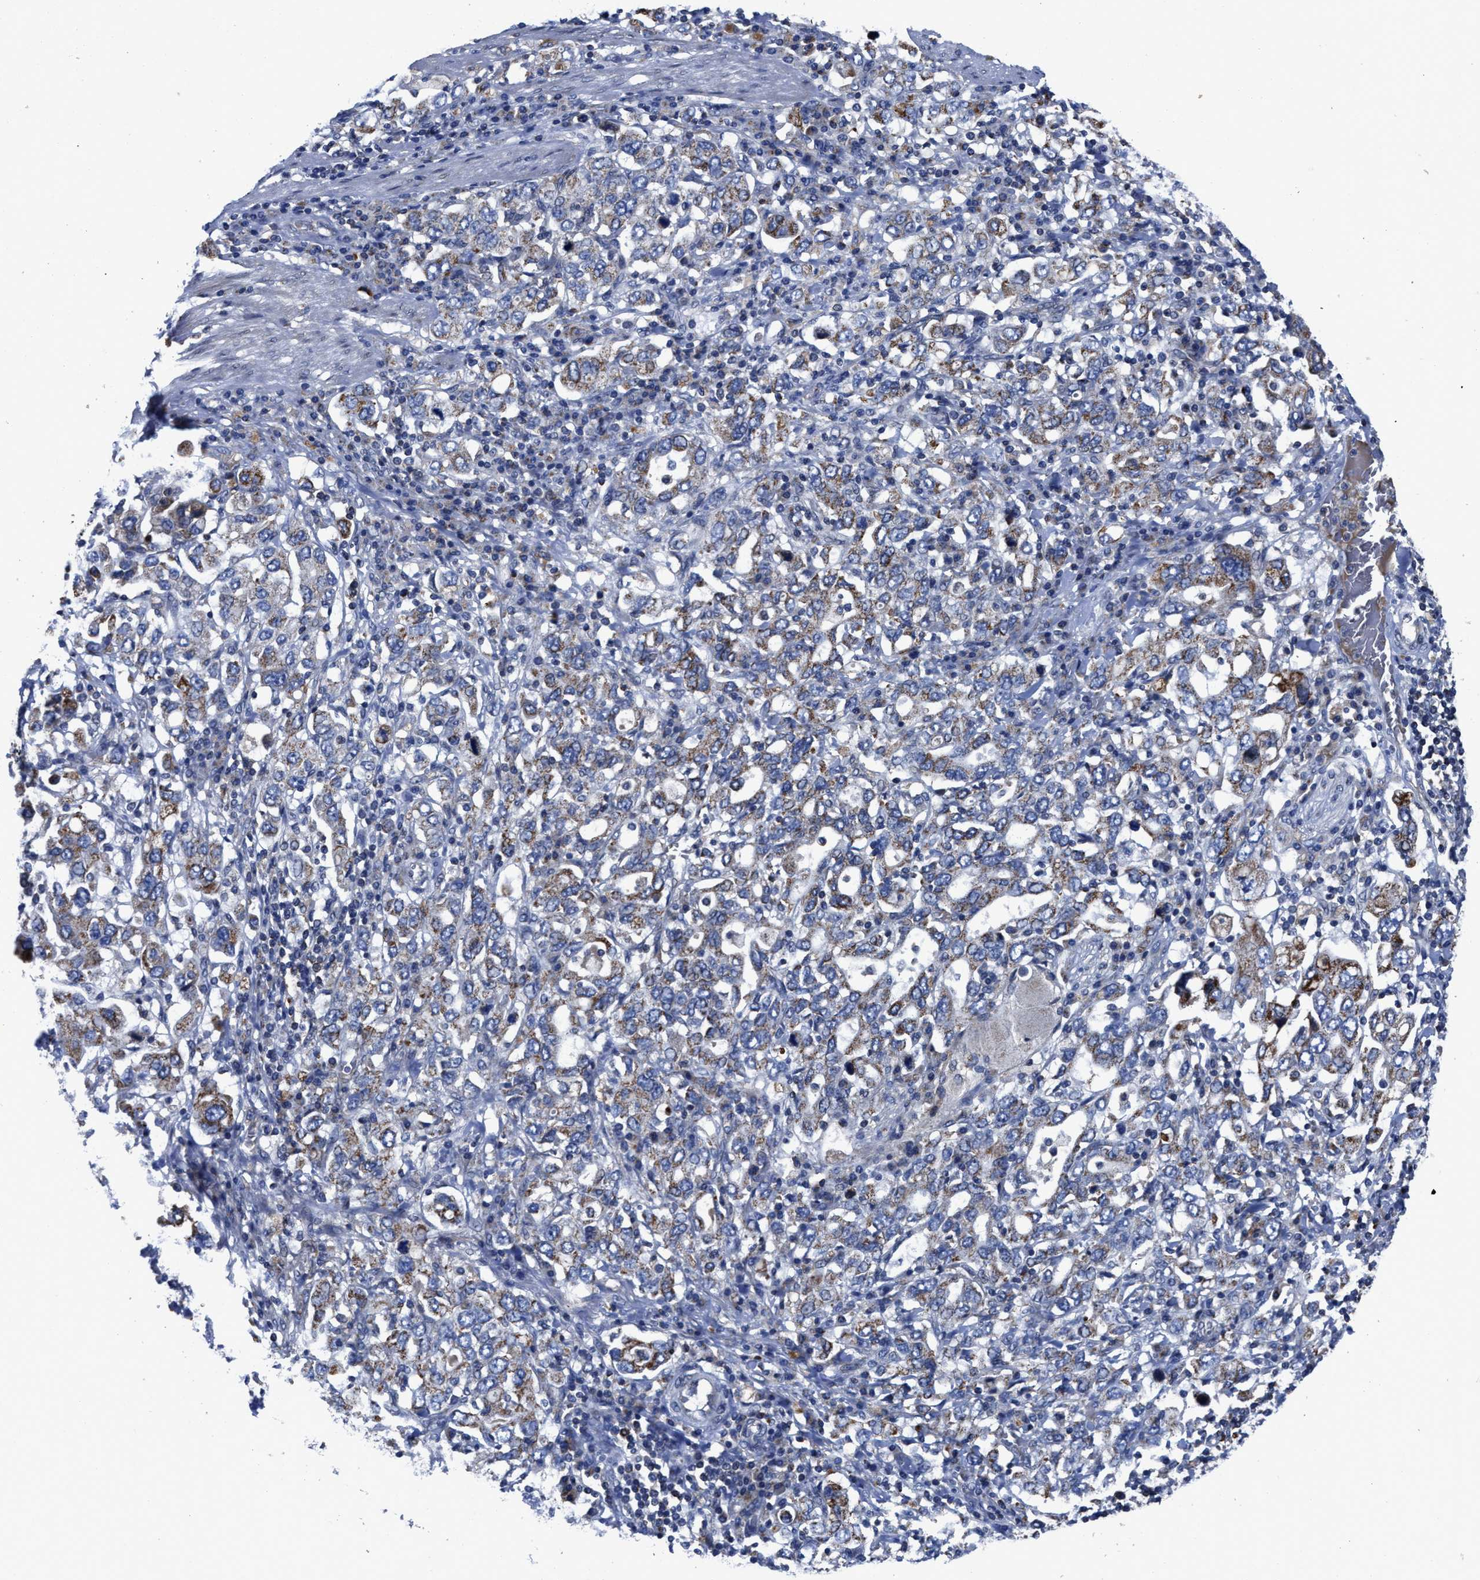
{"staining": {"intensity": "moderate", "quantity": "25%-75%", "location": "cytoplasmic/membranous"}, "tissue": "stomach cancer", "cell_type": "Tumor cells", "image_type": "cancer", "snomed": [{"axis": "morphology", "description": "Adenocarcinoma, NOS"}, {"axis": "topography", "description": "Stomach, upper"}], "caption": "Protein staining of stomach cancer (adenocarcinoma) tissue demonstrates moderate cytoplasmic/membranous positivity in about 25%-75% of tumor cells.", "gene": "CACNA1D", "patient": {"sex": "male", "age": 62}}